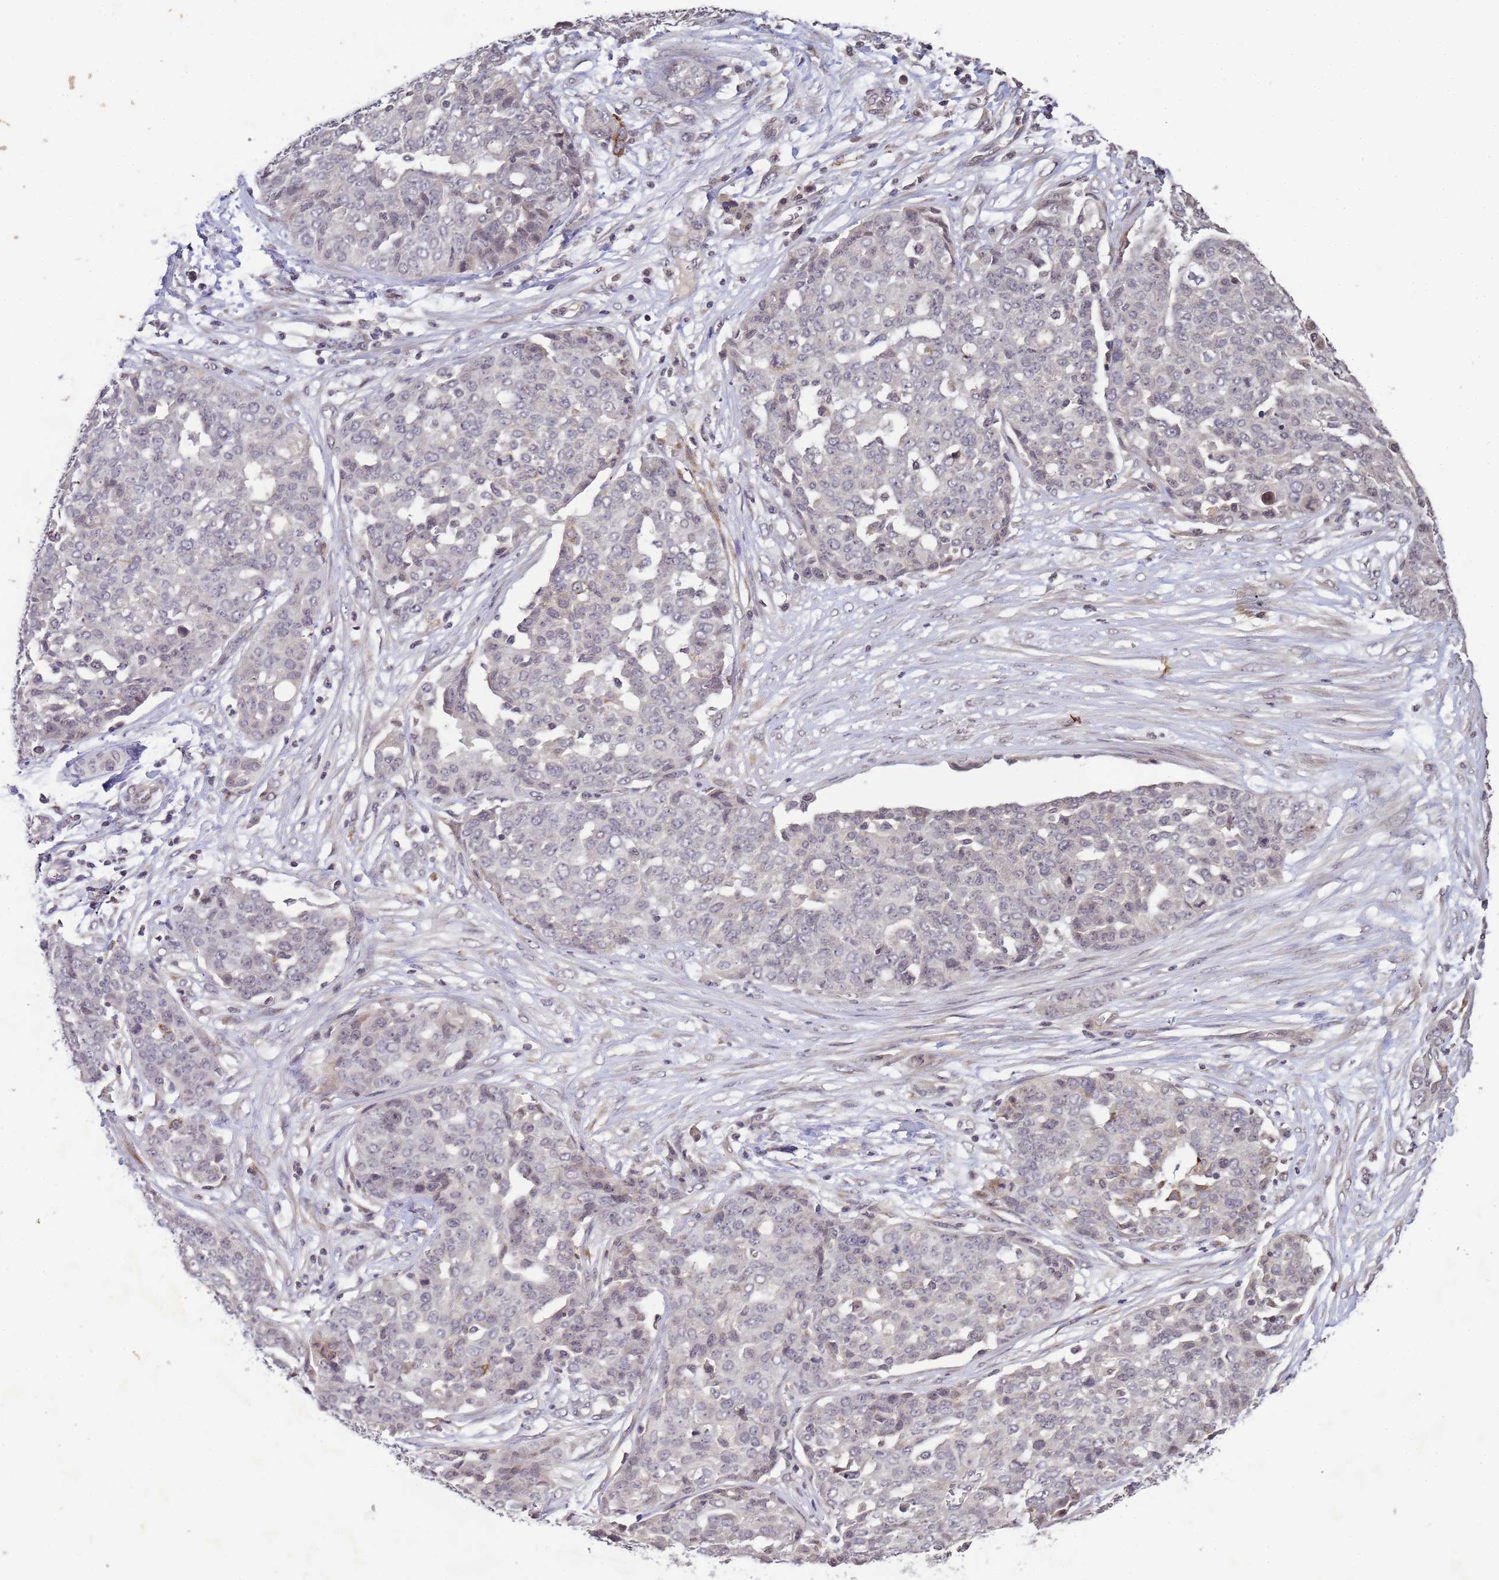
{"staining": {"intensity": "negative", "quantity": "none", "location": "none"}, "tissue": "ovarian cancer", "cell_type": "Tumor cells", "image_type": "cancer", "snomed": [{"axis": "morphology", "description": "Cystadenocarcinoma, serous, NOS"}, {"axis": "topography", "description": "Soft tissue"}, {"axis": "topography", "description": "Ovary"}], "caption": "A high-resolution photomicrograph shows immunohistochemistry (IHC) staining of ovarian cancer, which reveals no significant positivity in tumor cells.", "gene": "MYL7", "patient": {"sex": "female", "age": 57}}